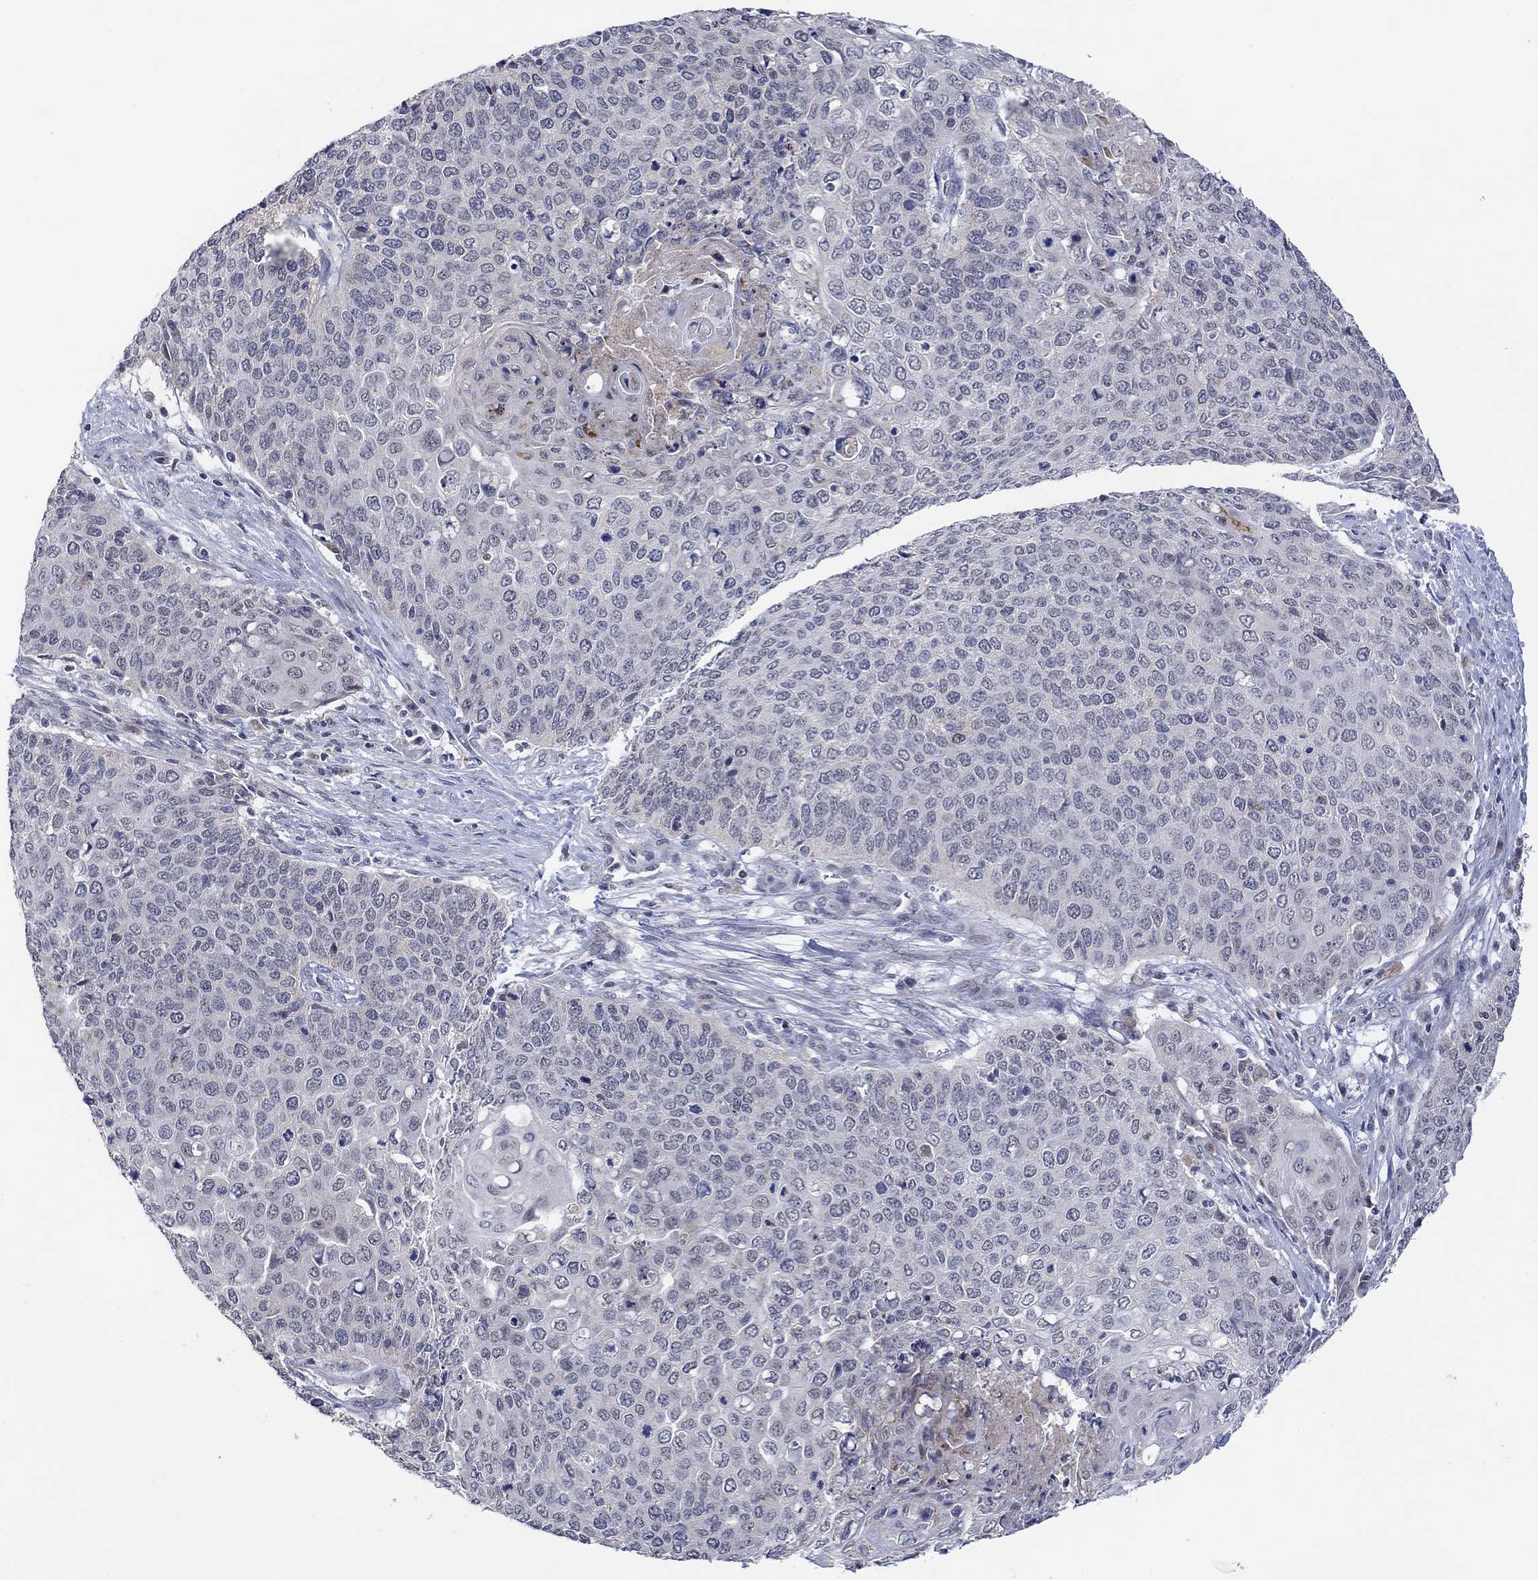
{"staining": {"intensity": "negative", "quantity": "none", "location": "none"}, "tissue": "cervical cancer", "cell_type": "Tumor cells", "image_type": "cancer", "snomed": [{"axis": "morphology", "description": "Squamous cell carcinoma, NOS"}, {"axis": "topography", "description": "Cervix"}], "caption": "Human cervical cancer stained for a protein using IHC shows no staining in tumor cells.", "gene": "SLC48A1", "patient": {"sex": "female", "age": 39}}